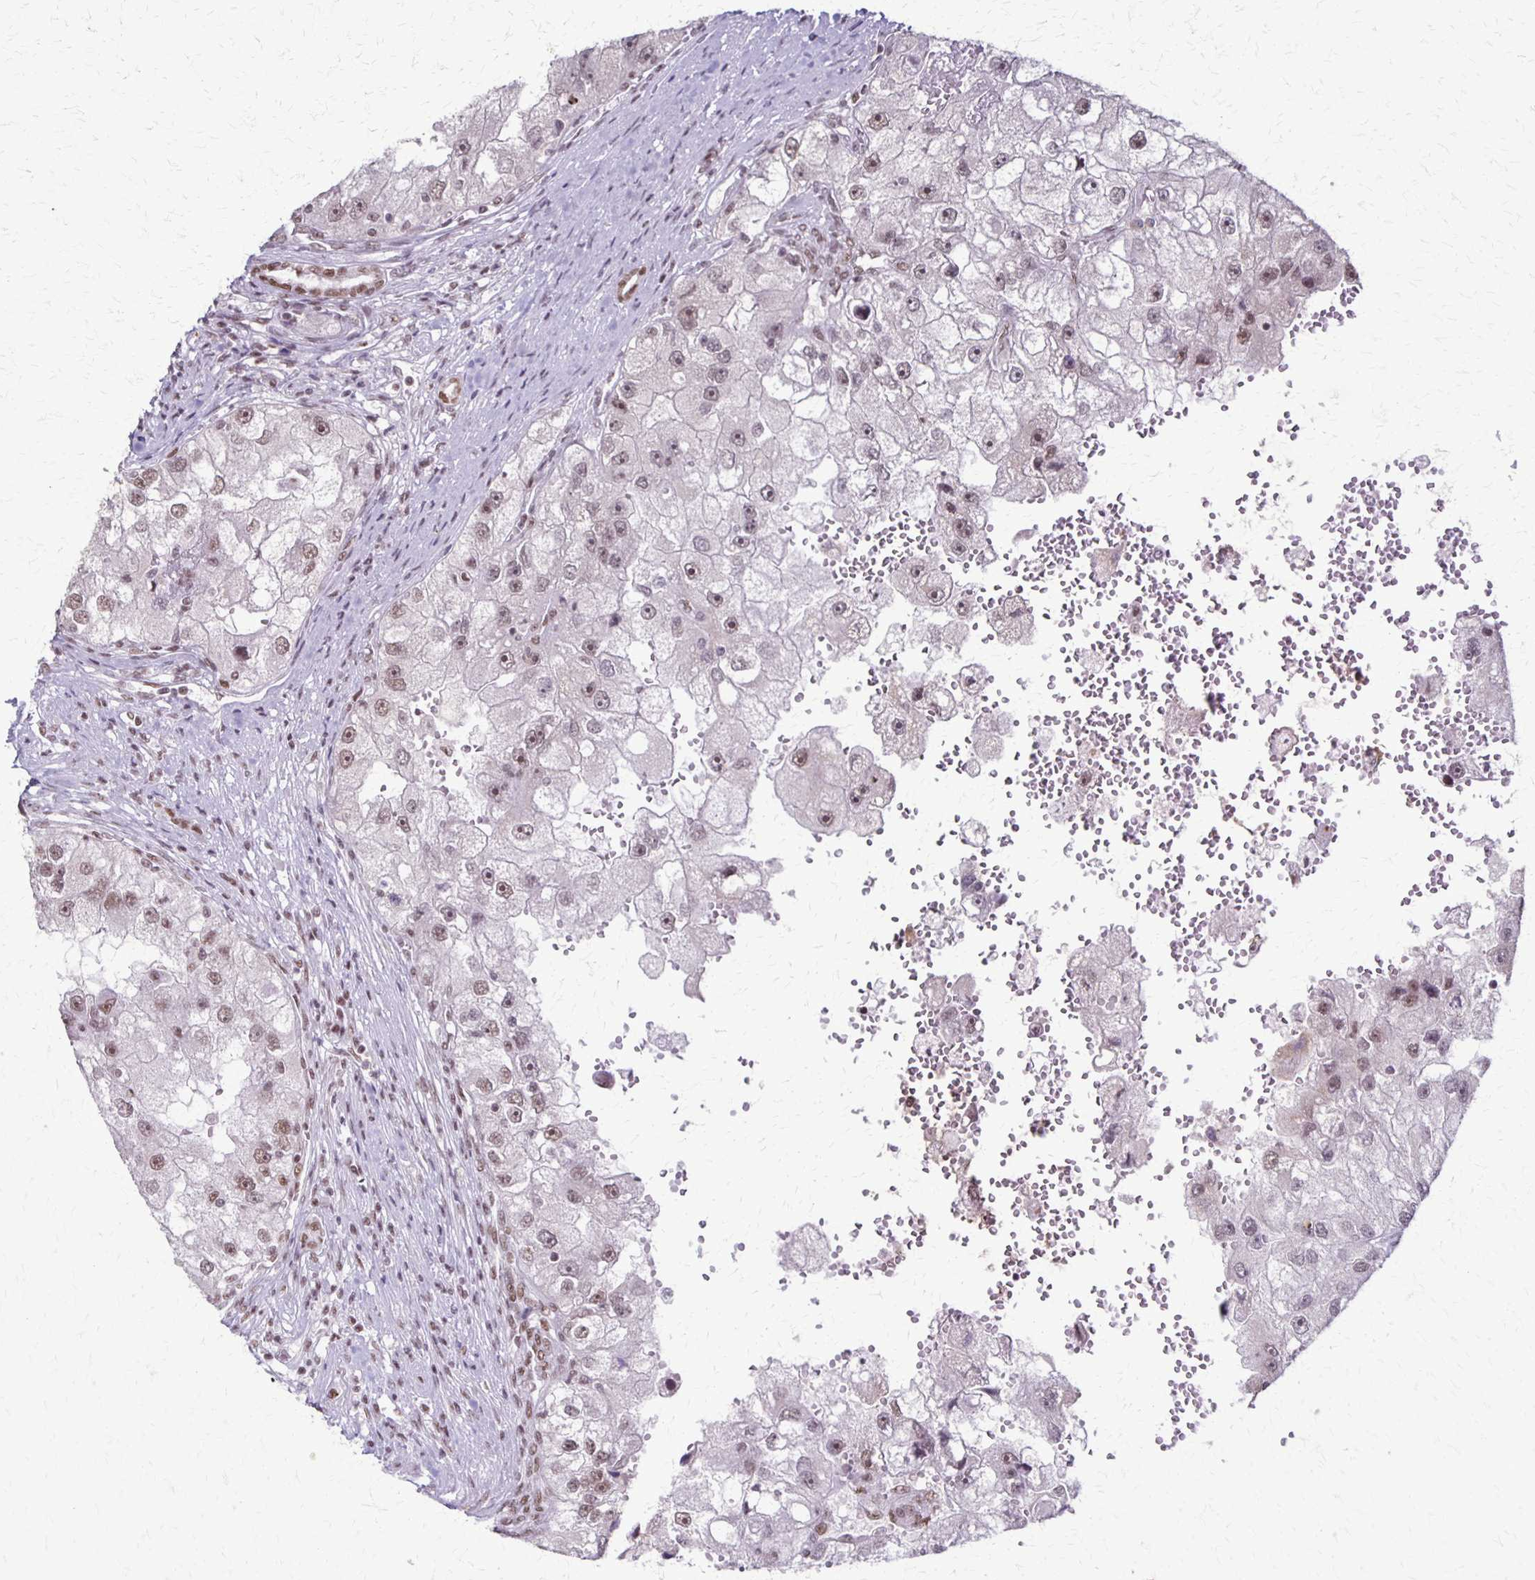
{"staining": {"intensity": "moderate", "quantity": ">75%", "location": "nuclear"}, "tissue": "renal cancer", "cell_type": "Tumor cells", "image_type": "cancer", "snomed": [{"axis": "morphology", "description": "Adenocarcinoma, NOS"}, {"axis": "topography", "description": "Kidney"}], "caption": "A micrograph of human adenocarcinoma (renal) stained for a protein reveals moderate nuclear brown staining in tumor cells. The protein is stained brown, and the nuclei are stained in blue (DAB (3,3'-diaminobenzidine) IHC with brightfield microscopy, high magnification).", "gene": "XRCC6", "patient": {"sex": "male", "age": 63}}